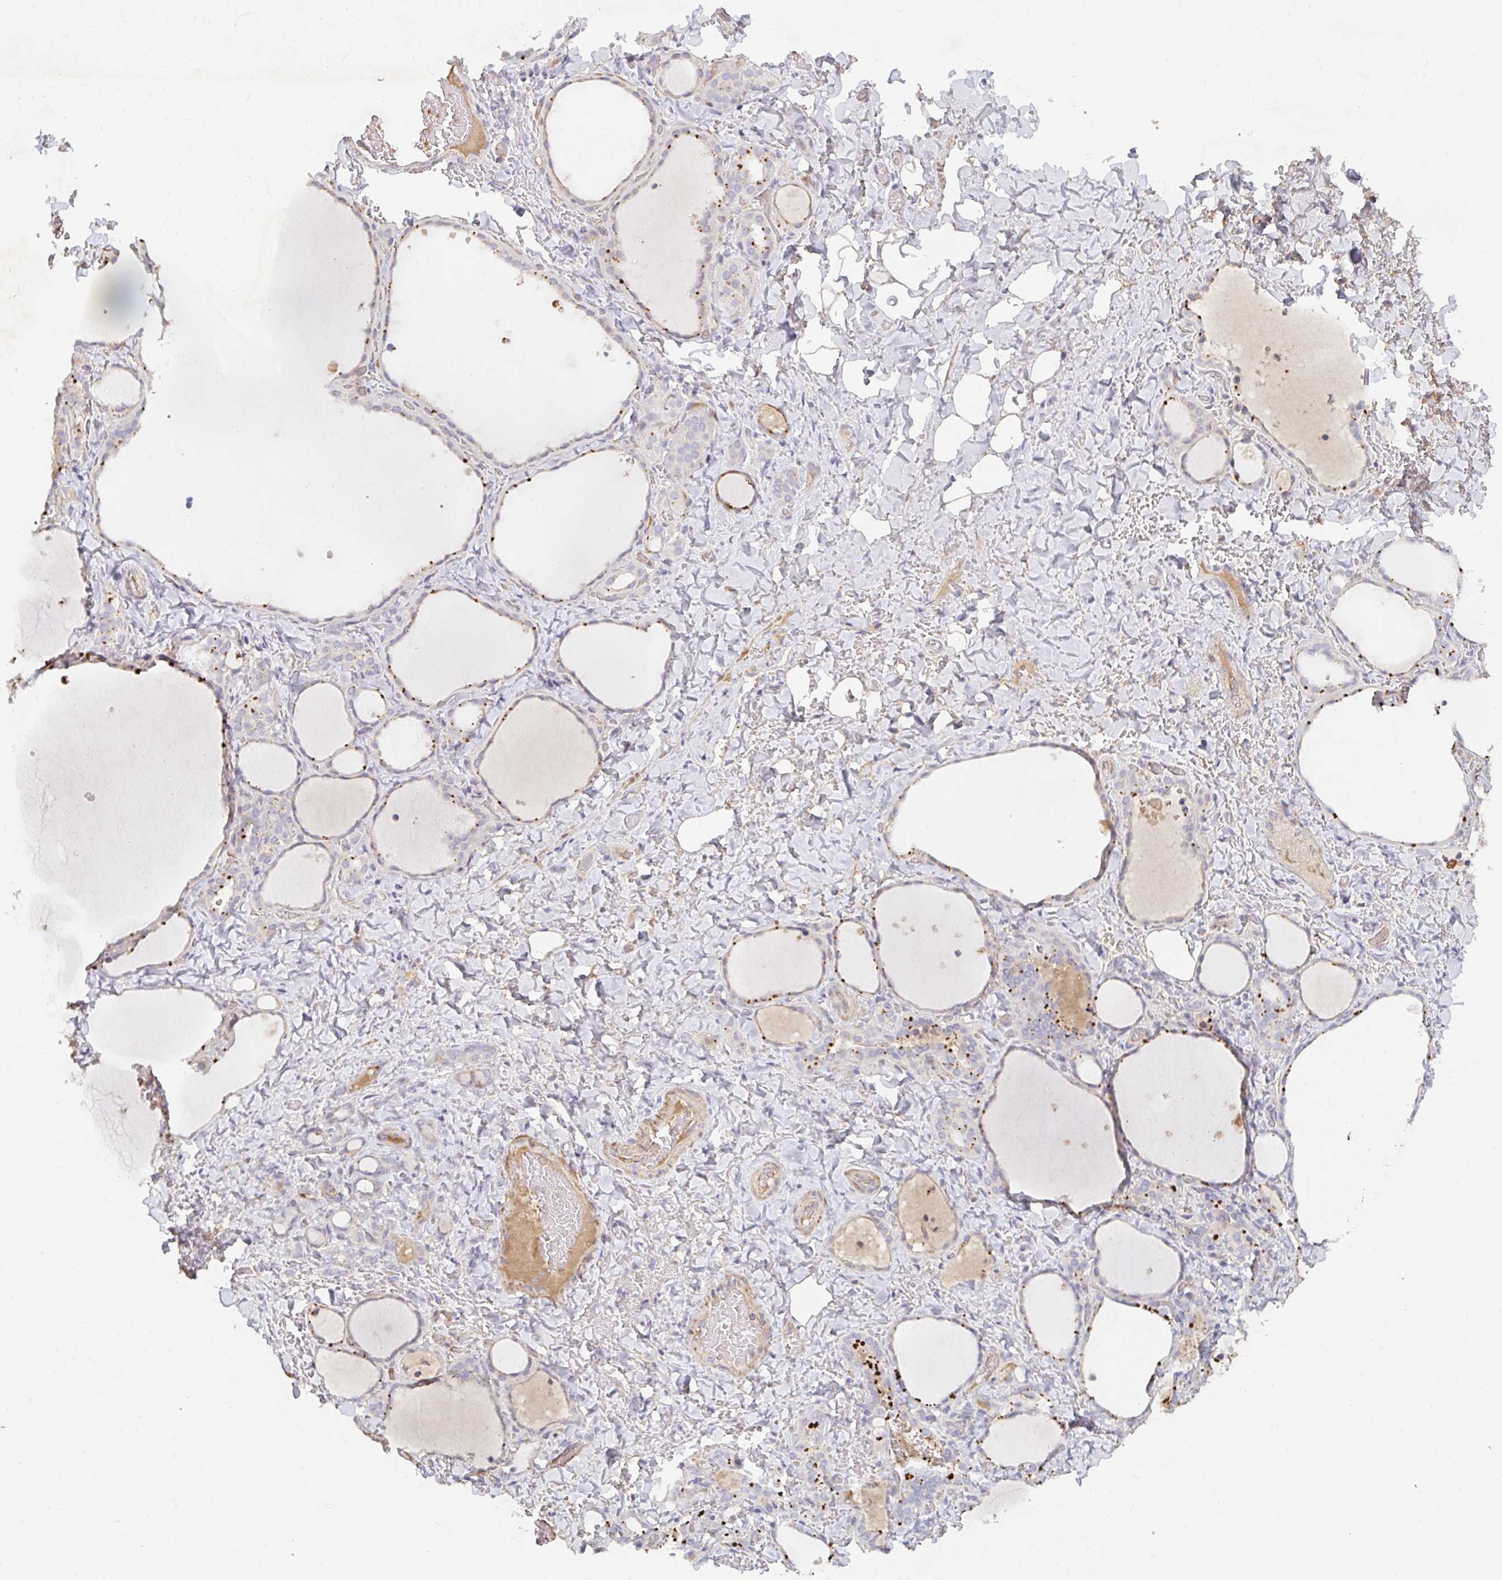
{"staining": {"intensity": "moderate", "quantity": "25%-75%", "location": "cytoplasmic/membranous"}, "tissue": "thyroid gland", "cell_type": "Glandular cells", "image_type": "normal", "snomed": [{"axis": "morphology", "description": "Normal tissue, NOS"}, {"axis": "topography", "description": "Thyroid gland"}], "caption": "Benign thyroid gland was stained to show a protein in brown. There is medium levels of moderate cytoplasmic/membranous expression in approximately 25%-75% of glandular cells.", "gene": "NME9", "patient": {"sex": "female", "age": 22}}